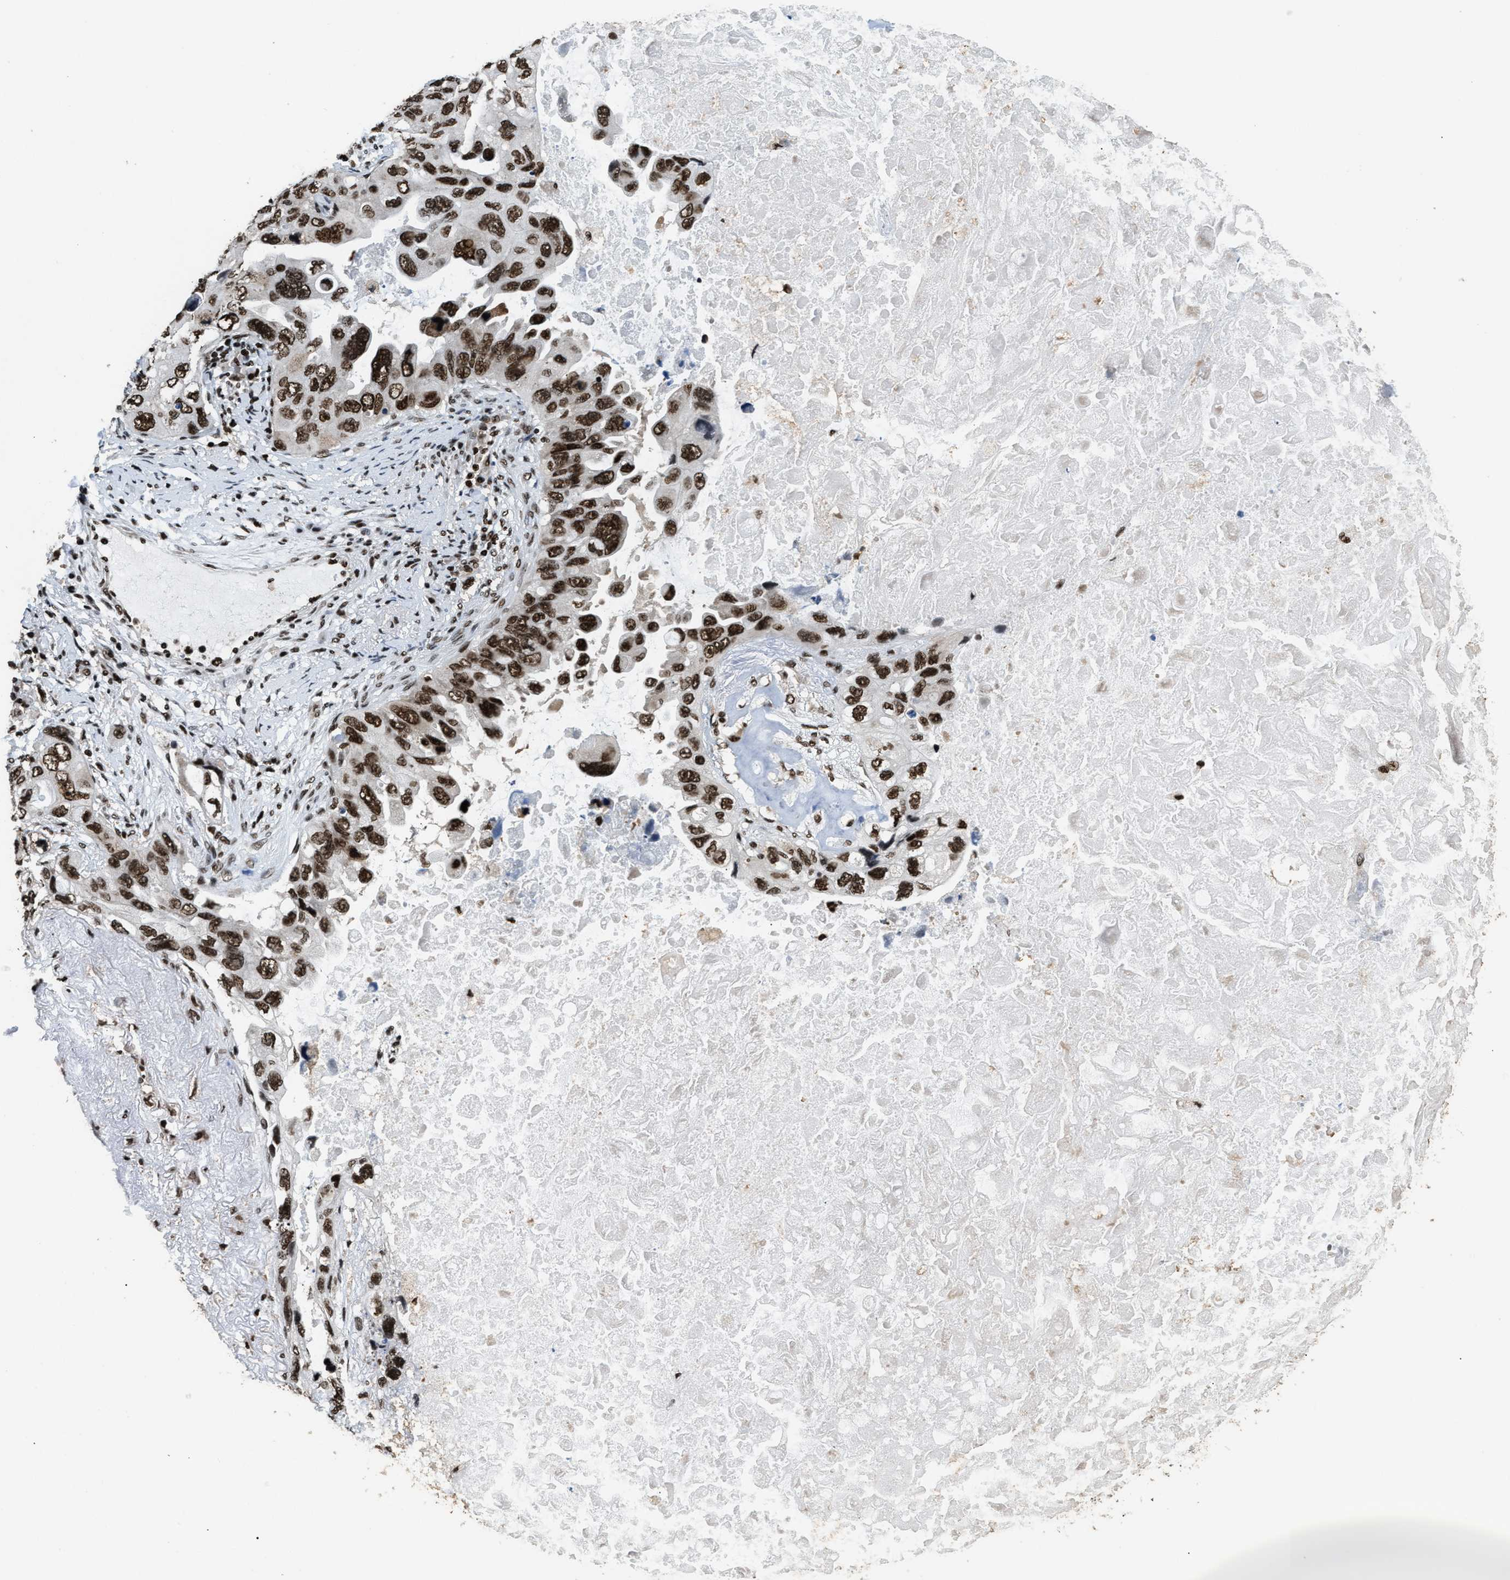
{"staining": {"intensity": "strong", "quantity": ">75%", "location": "nuclear"}, "tissue": "lung cancer", "cell_type": "Tumor cells", "image_type": "cancer", "snomed": [{"axis": "morphology", "description": "Squamous cell carcinoma, NOS"}, {"axis": "topography", "description": "Lung"}], "caption": "Tumor cells display high levels of strong nuclear positivity in approximately >75% of cells in lung cancer (squamous cell carcinoma).", "gene": "RAD21", "patient": {"sex": "female", "age": 73}}